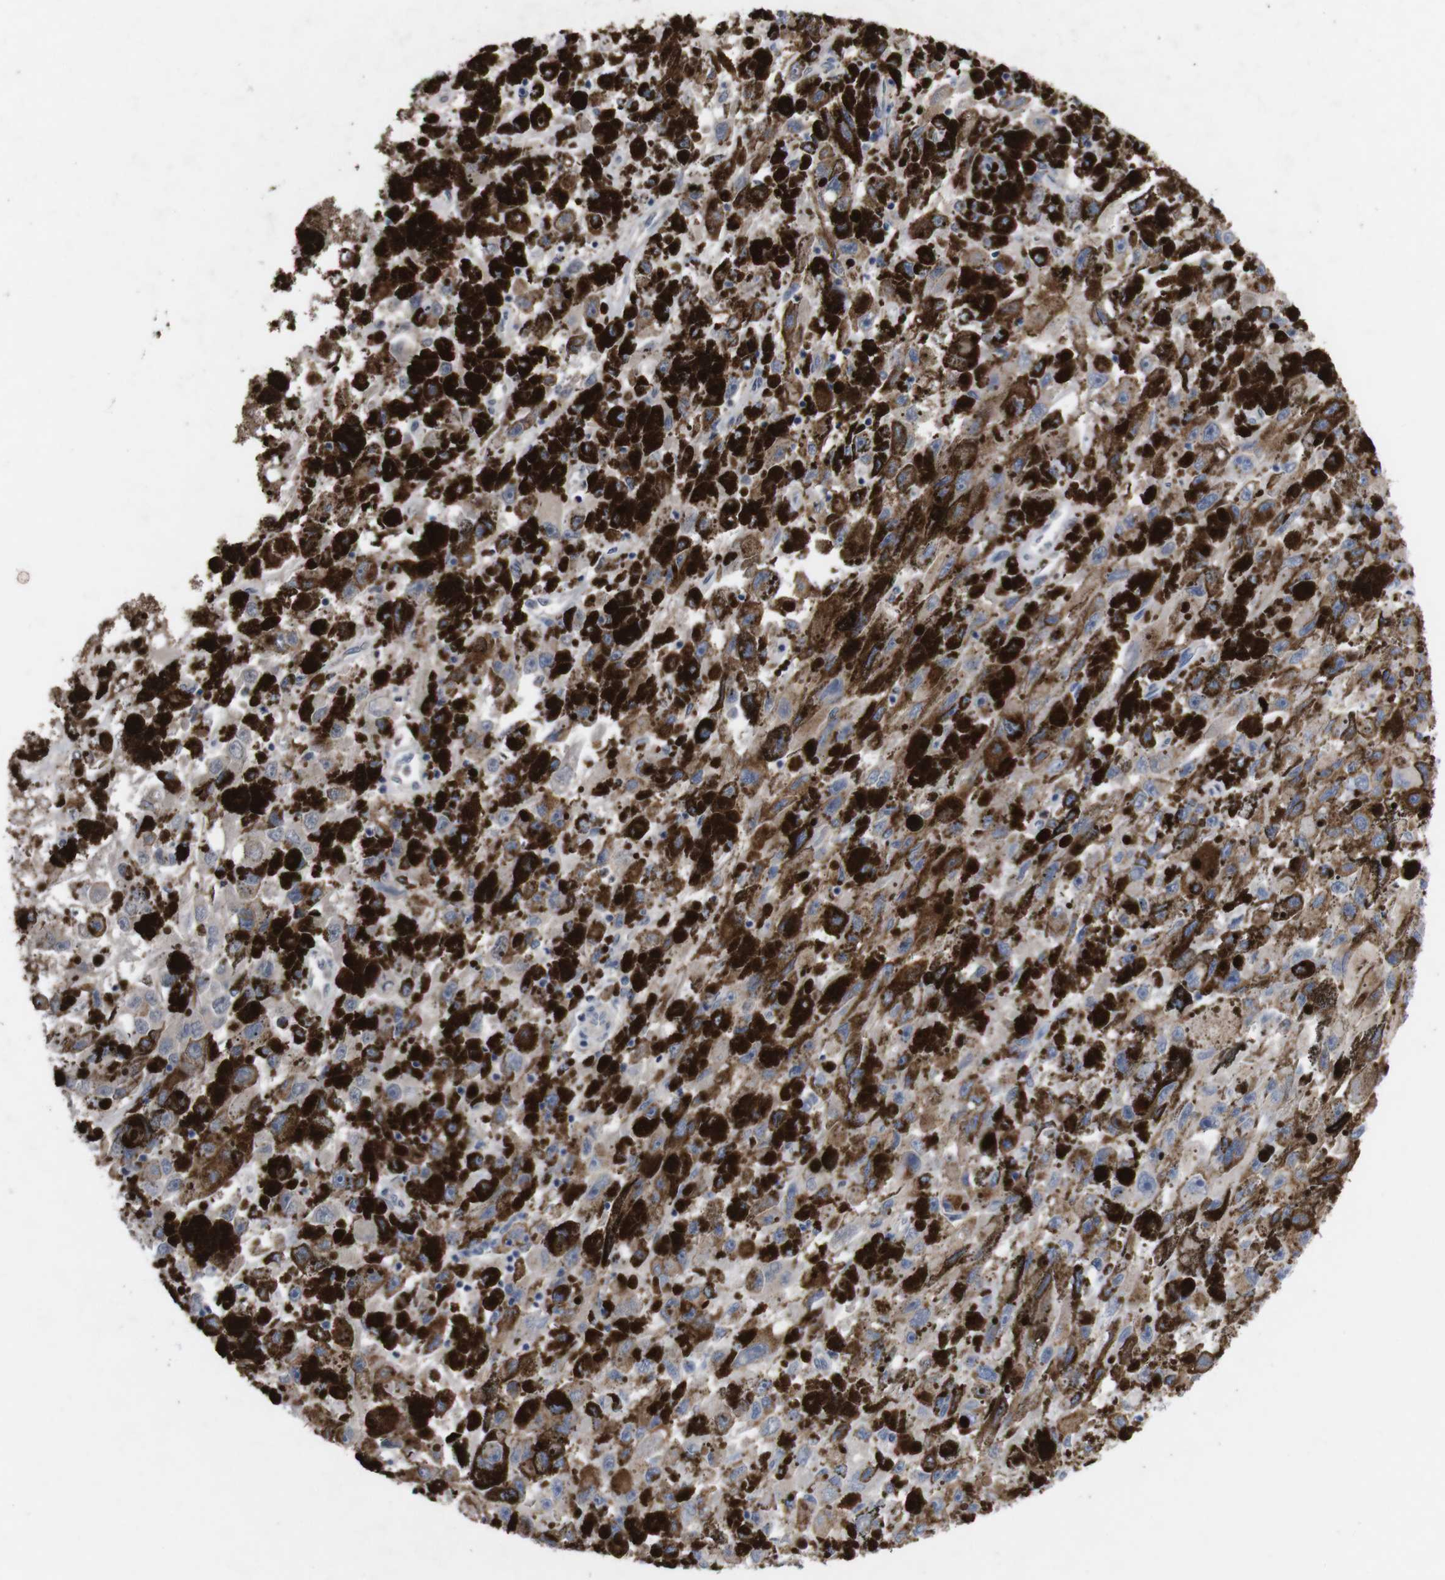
{"staining": {"intensity": "weak", "quantity": "25%-75%", "location": "cytoplasmic/membranous"}, "tissue": "melanoma", "cell_type": "Tumor cells", "image_type": "cancer", "snomed": [{"axis": "morphology", "description": "Malignant melanoma, NOS"}, {"axis": "topography", "description": "Skin"}], "caption": "Protein staining of melanoma tissue shows weak cytoplasmic/membranous staining in about 25%-75% of tumor cells. (Stains: DAB (3,3'-diaminobenzidine) in brown, nuclei in blue, Microscopy: brightfield microscopy at high magnification).", "gene": "C5AR1", "patient": {"sex": "female", "age": 104}}